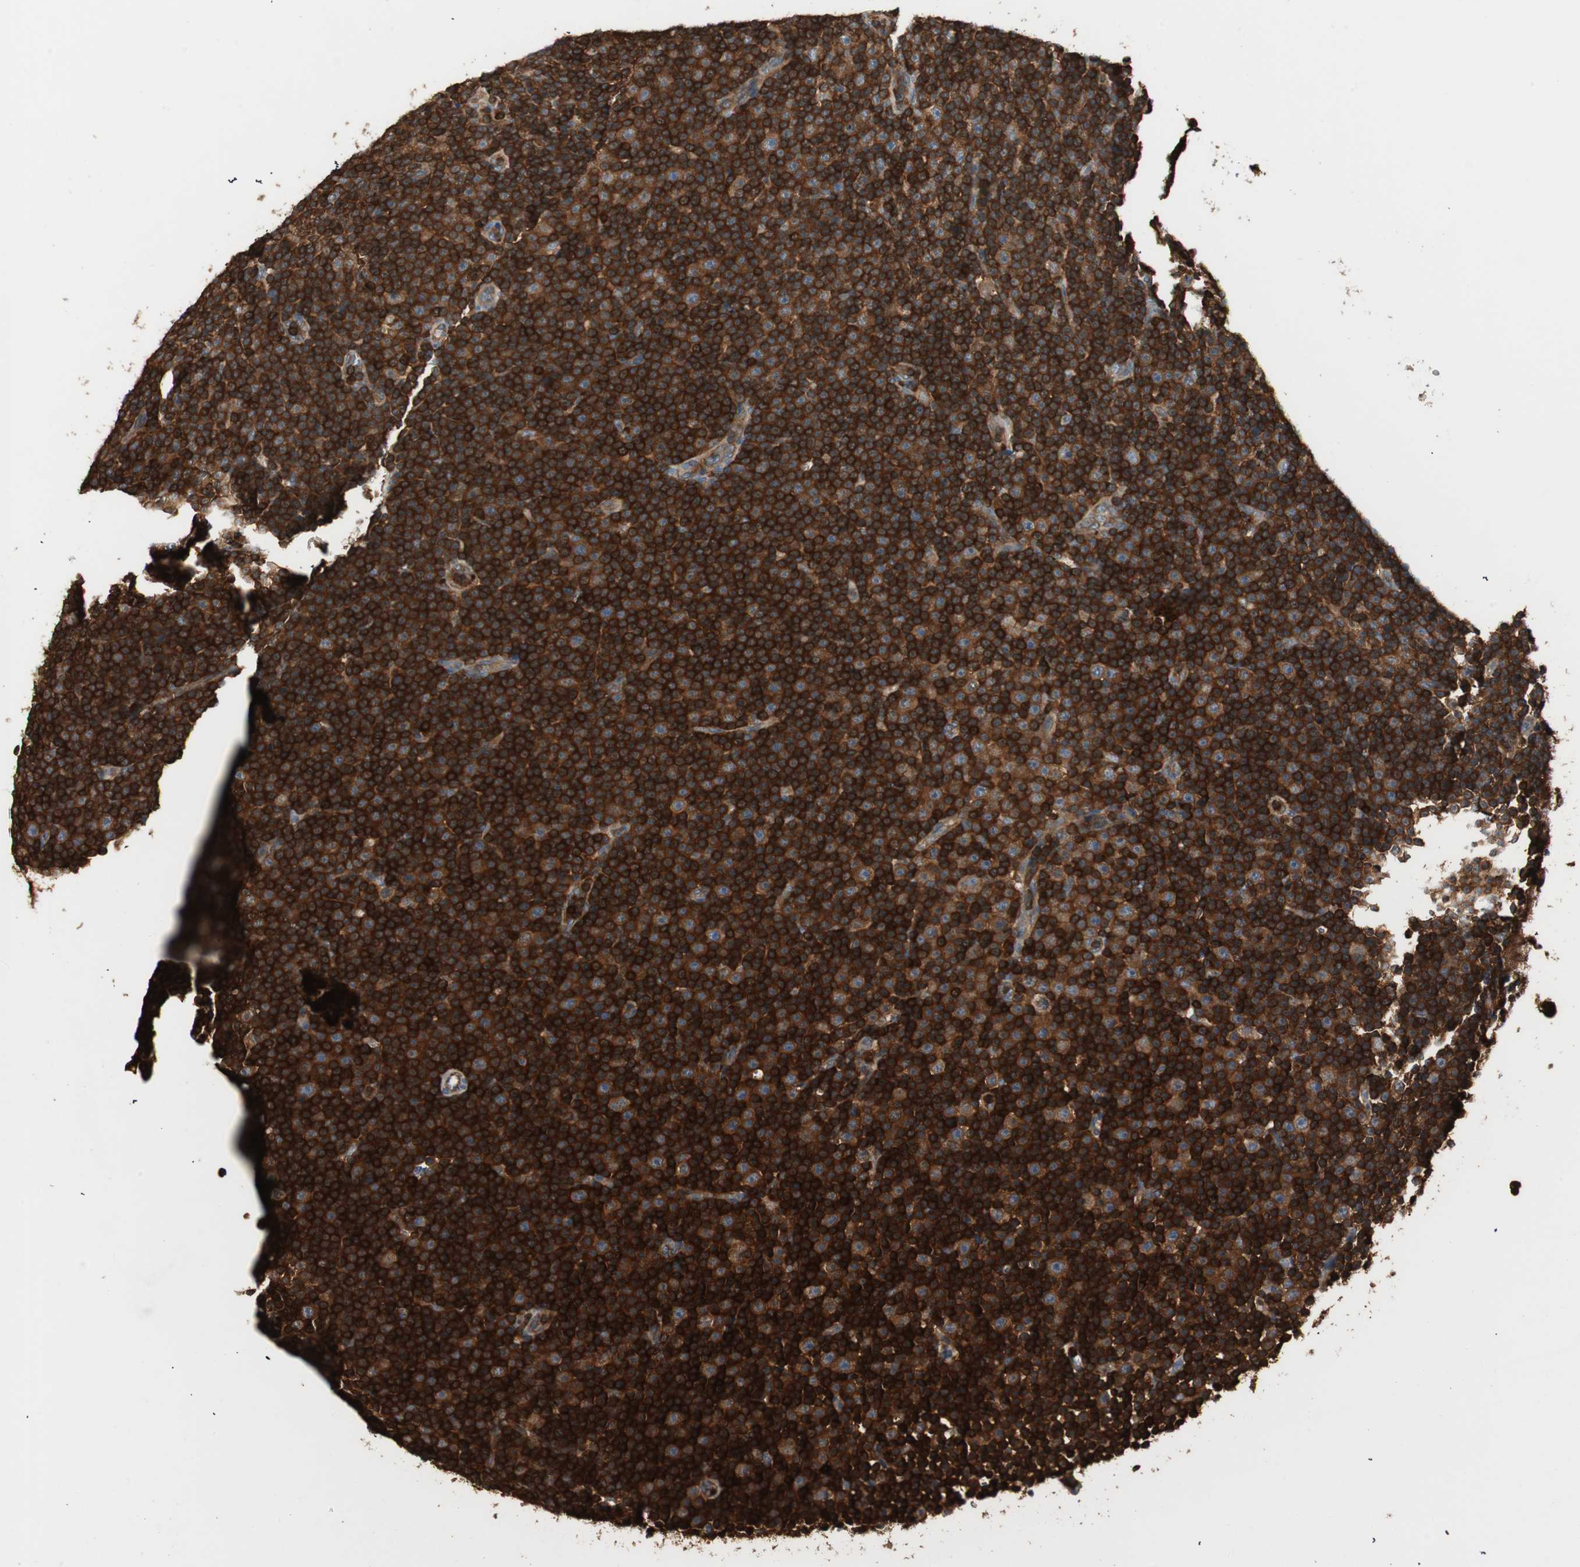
{"staining": {"intensity": "strong", "quantity": ">75%", "location": "cytoplasmic/membranous"}, "tissue": "lymphoma", "cell_type": "Tumor cells", "image_type": "cancer", "snomed": [{"axis": "morphology", "description": "Malignant lymphoma, non-Hodgkin's type, Low grade"}, {"axis": "topography", "description": "Lymph node"}], "caption": "An immunohistochemistry image of tumor tissue is shown. Protein staining in brown highlights strong cytoplasmic/membranous positivity in malignant lymphoma, non-Hodgkin's type (low-grade) within tumor cells.", "gene": "CRLF3", "patient": {"sex": "female", "age": 67}}